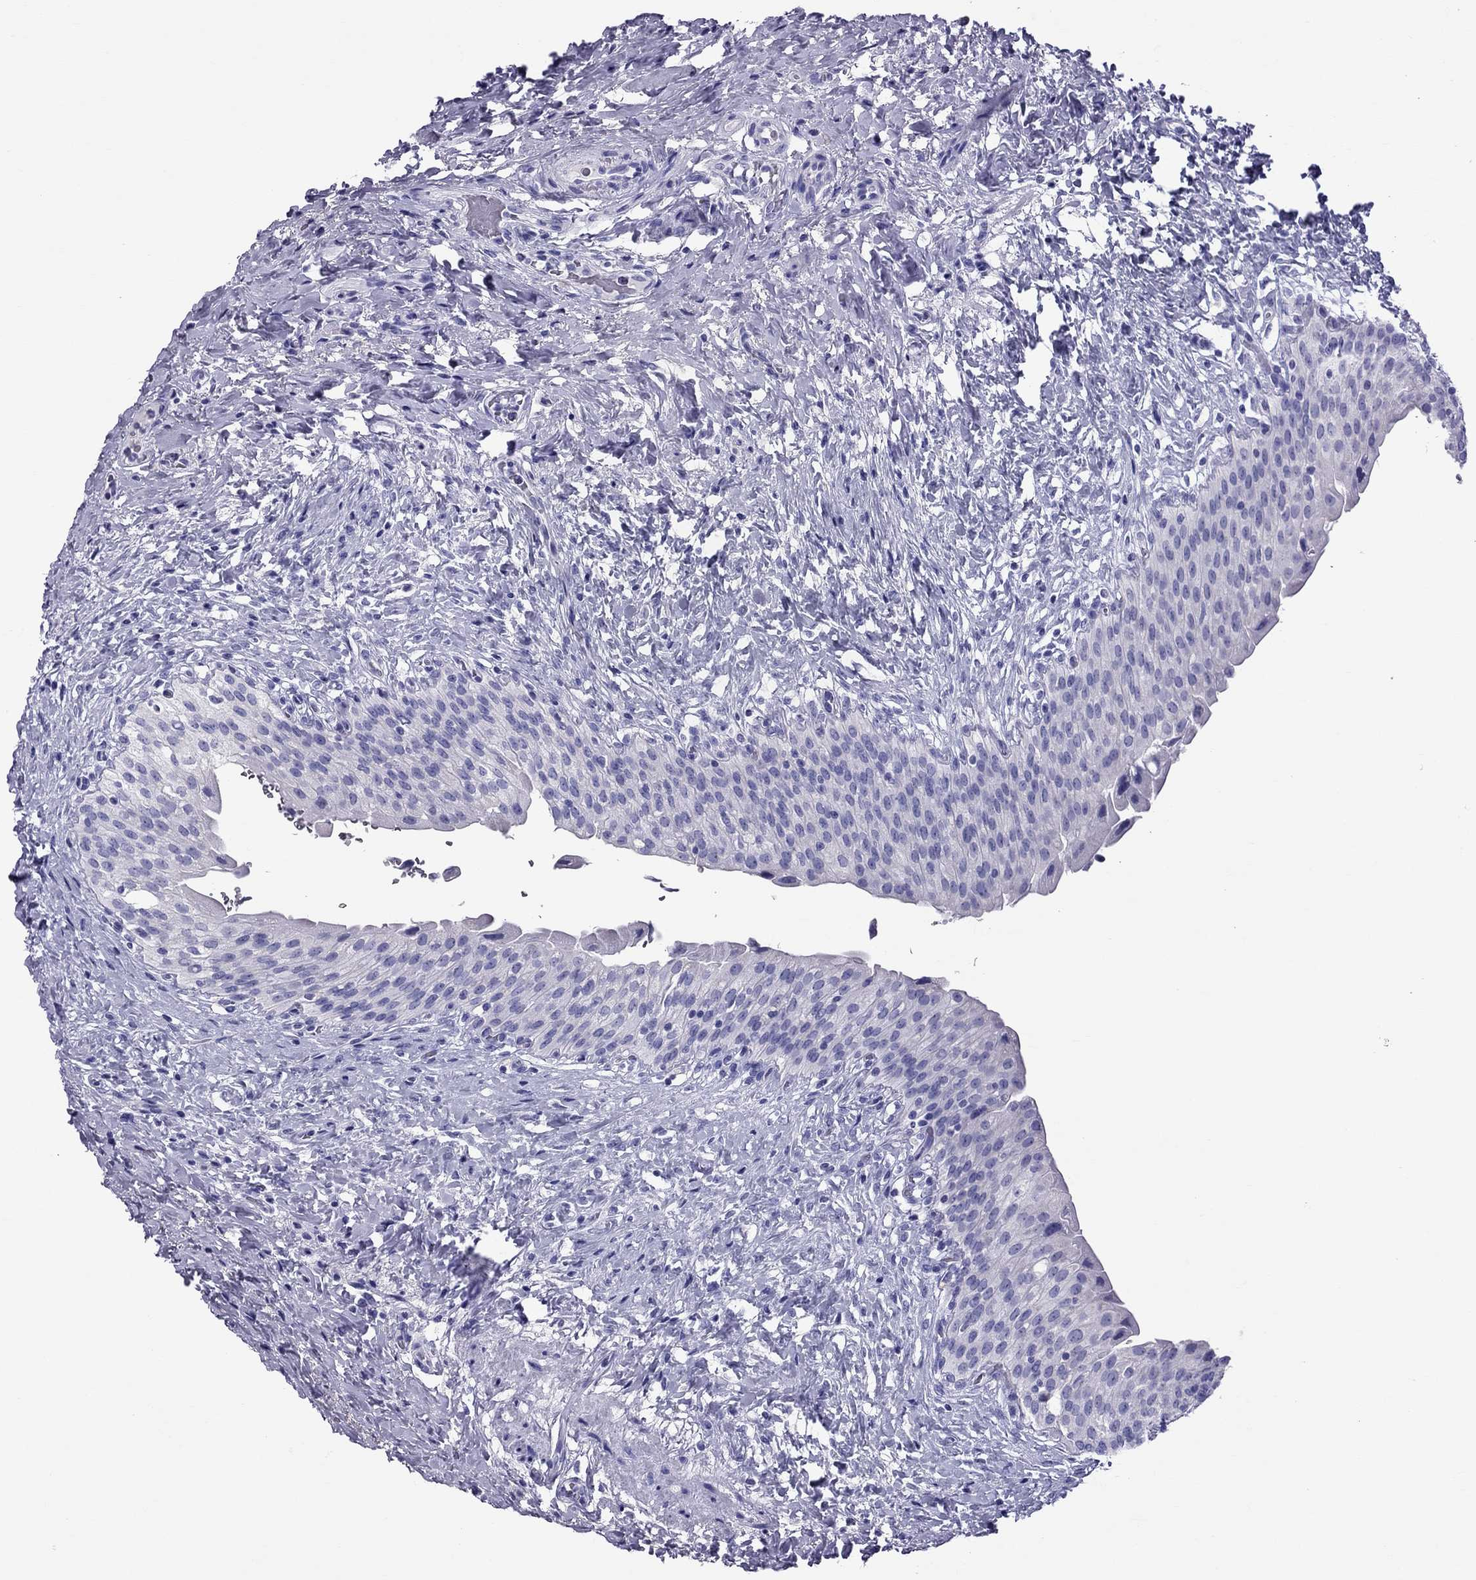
{"staining": {"intensity": "negative", "quantity": "none", "location": "none"}, "tissue": "urinary bladder", "cell_type": "Urothelial cells", "image_type": "normal", "snomed": [{"axis": "morphology", "description": "Normal tissue, NOS"}, {"axis": "morphology", "description": "Inflammation, NOS"}, {"axis": "topography", "description": "Urinary bladder"}], "caption": "The IHC photomicrograph has no significant staining in urothelial cells of urinary bladder.", "gene": "TTLL13", "patient": {"sex": "male", "age": 64}}